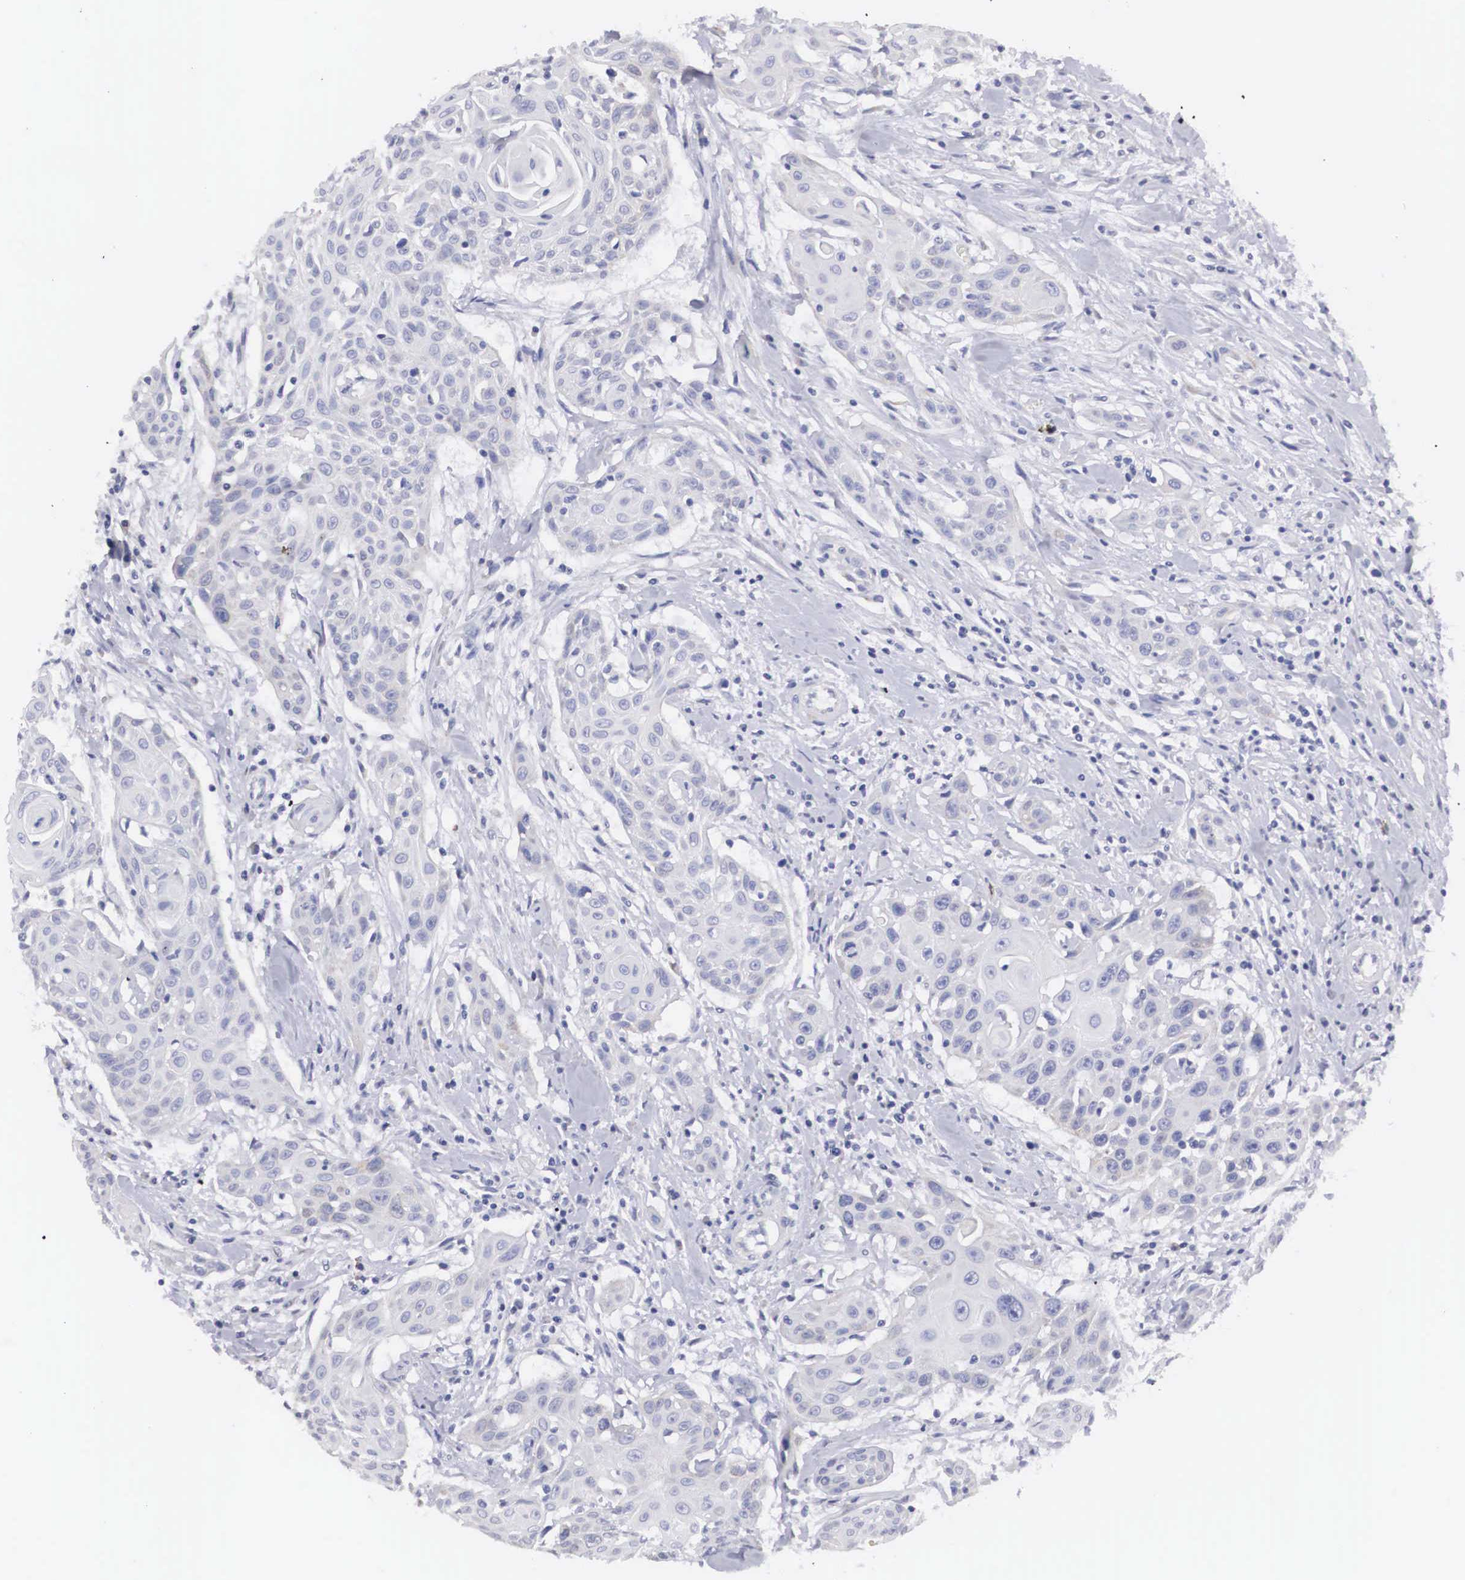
{"staining": {"intensity": "negative", "quantity": "none", "location": "none"}, "tissue": "head and neck cancer", "cell_type": "Tumor cells", "image_type": "cancer", "snomed": [{"axis": "morphology", "description": "Squamous cell carcinoma, NOS"}, {"axis": "morphology", "description": "Squamous cell carcinoma, metastatic, NOS"}, {"axis": "topography", "description": "Lymph node"}, {"axis": "topography", "description": "Salivary gland"}, {"axis": "topography", "description": "Head-Neck"}], "caption": "IHC of human head and neck squamous cell carcinoma exhibits no positivity in tumor cells.", "gene": "ARMCX3", "patient": {"sex": "female", "age": 74}}